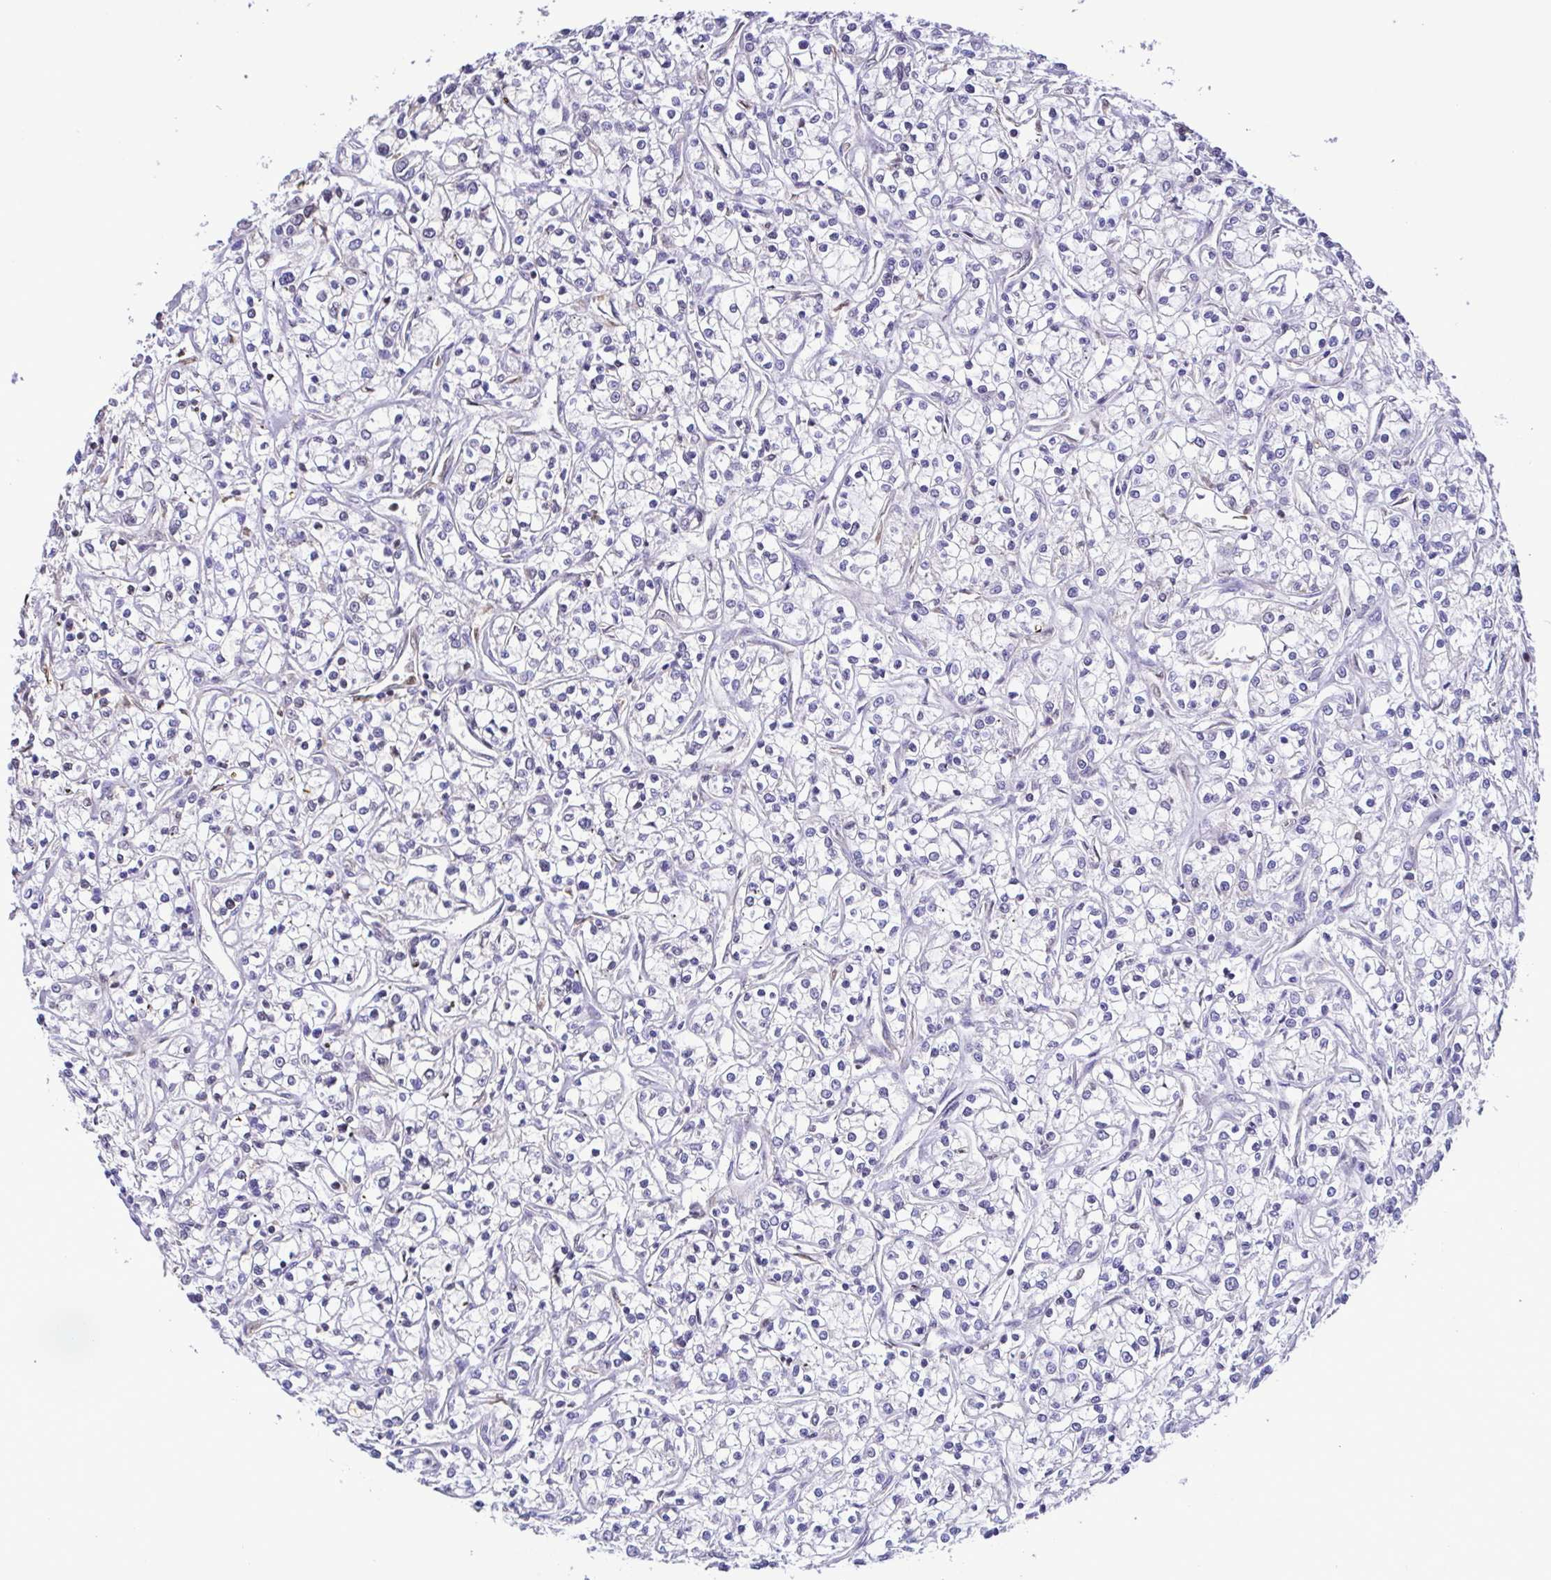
{"staining": {"intensity": "negative", "quantity": "none", "location": "none"}, "tissue": "renal cancer", "cell_type": "Tumor cells", "image_type": "cancer", "snomed": [{"axis": "morphology", "description": "Adenocarcinoma, NOS"}, {"axis": "topography", "description": "Kidney"}], "caption": "A photomicrograph of human adenocarcinoma (renal) is negative for staining in tumor cells. (DAB immunohistochemistry visualized using brightfield microscopy, high magnification).", "gene": "TIPIN", "patient": {"sex": "female", "age": 59}}